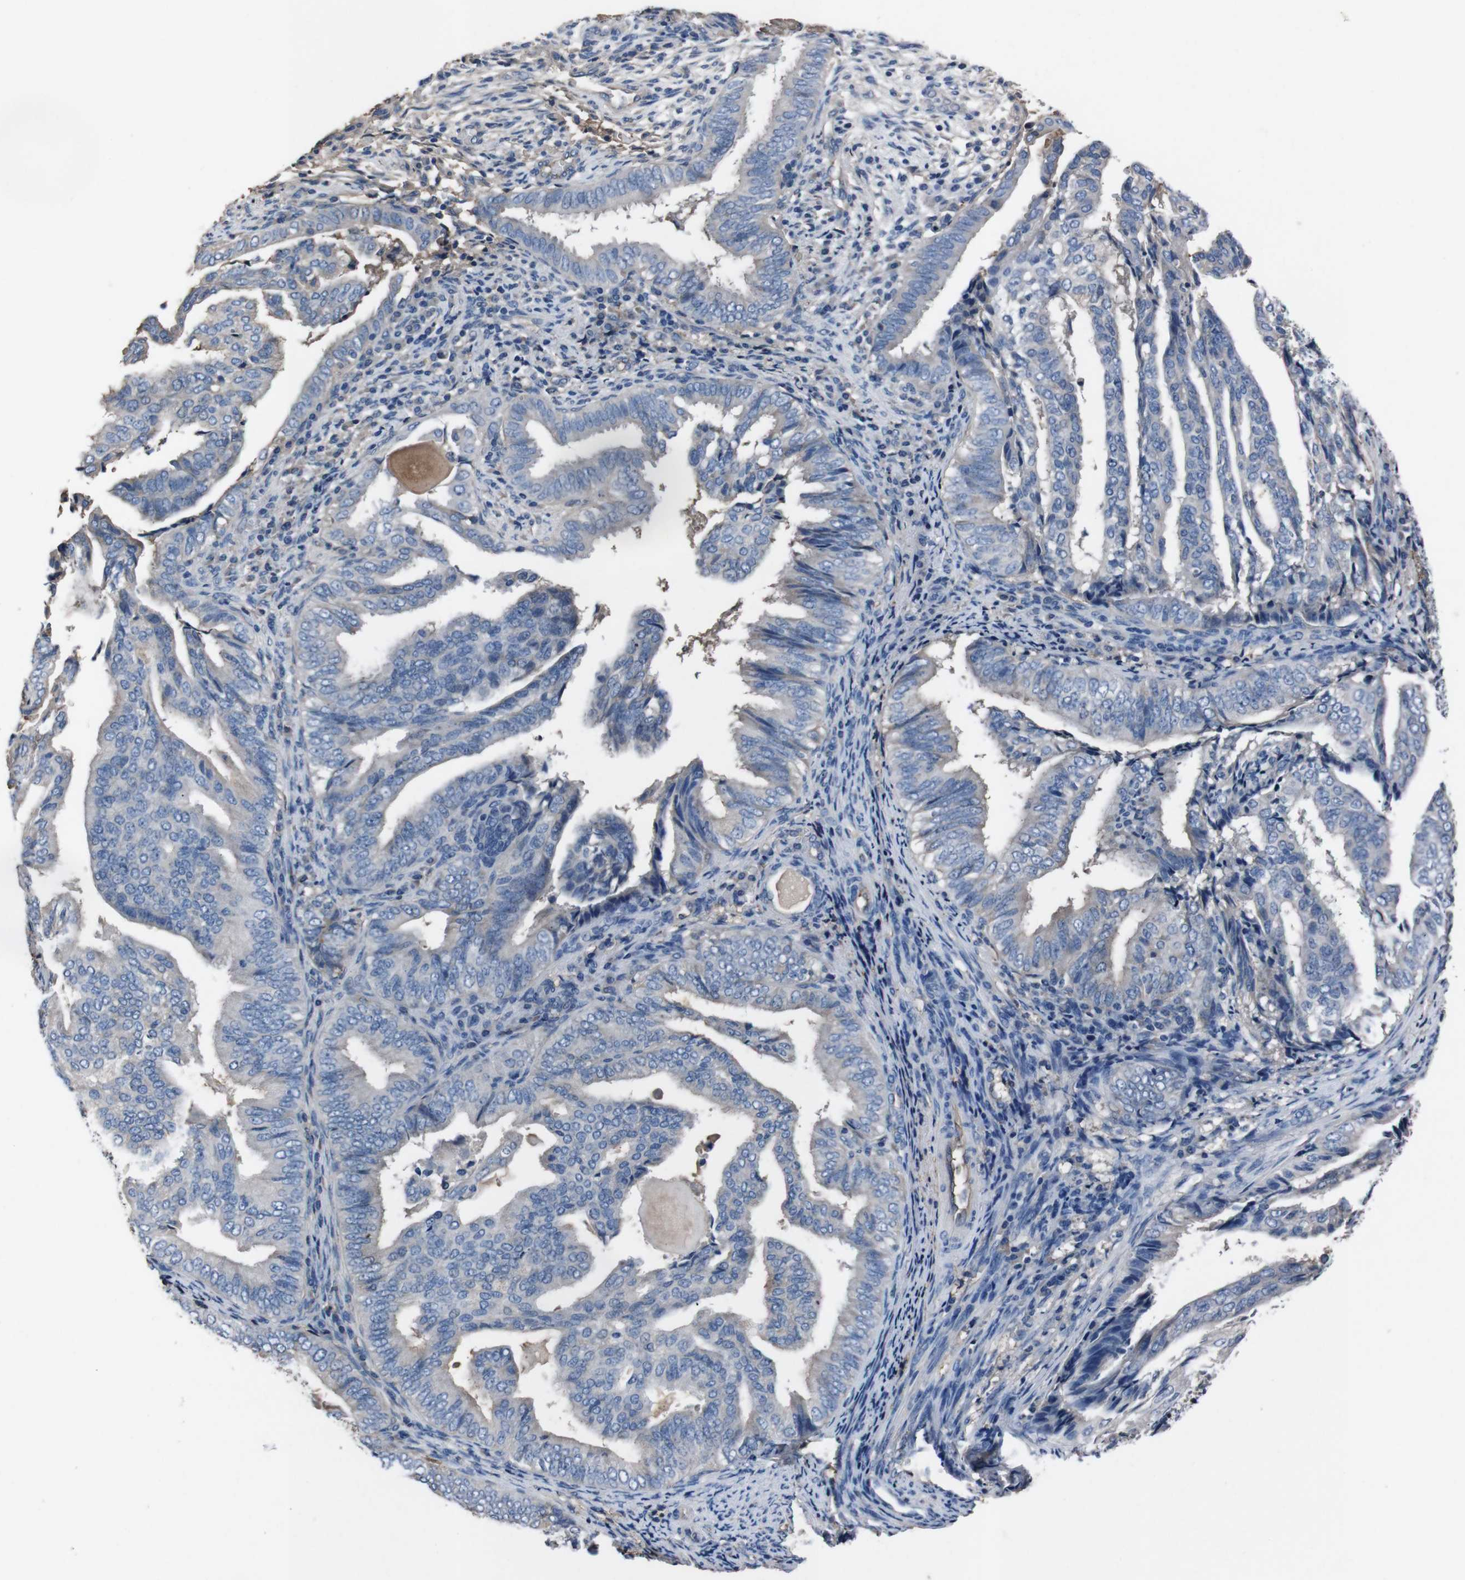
{"staining": {"intensity": "weak", "quantity": "<25%", "location": "cytoplasmic/membranous"}, "tissue": "endometrial cancer", "cell_type": "Tumor cells", "image_type": "cancer", "snomed": [{"axis": "morphology", "description": "Adenocarcinoma, NOS"}, {"axis": "topography", "description": "Endometrium"}], "caption": "Immunohistochemistry (IHC) of human endometrial adenocarcinoma reveals no staining in tumor cells. The staining was performed using DAB (3,3'-diaminobenzidine) to visualize the protein expression in brown, while the nuclei were stained in blue with hematoxylin (Magnification: 20x).", "gene": "LEP", "patient": {"sex": "female", "age": 58}}